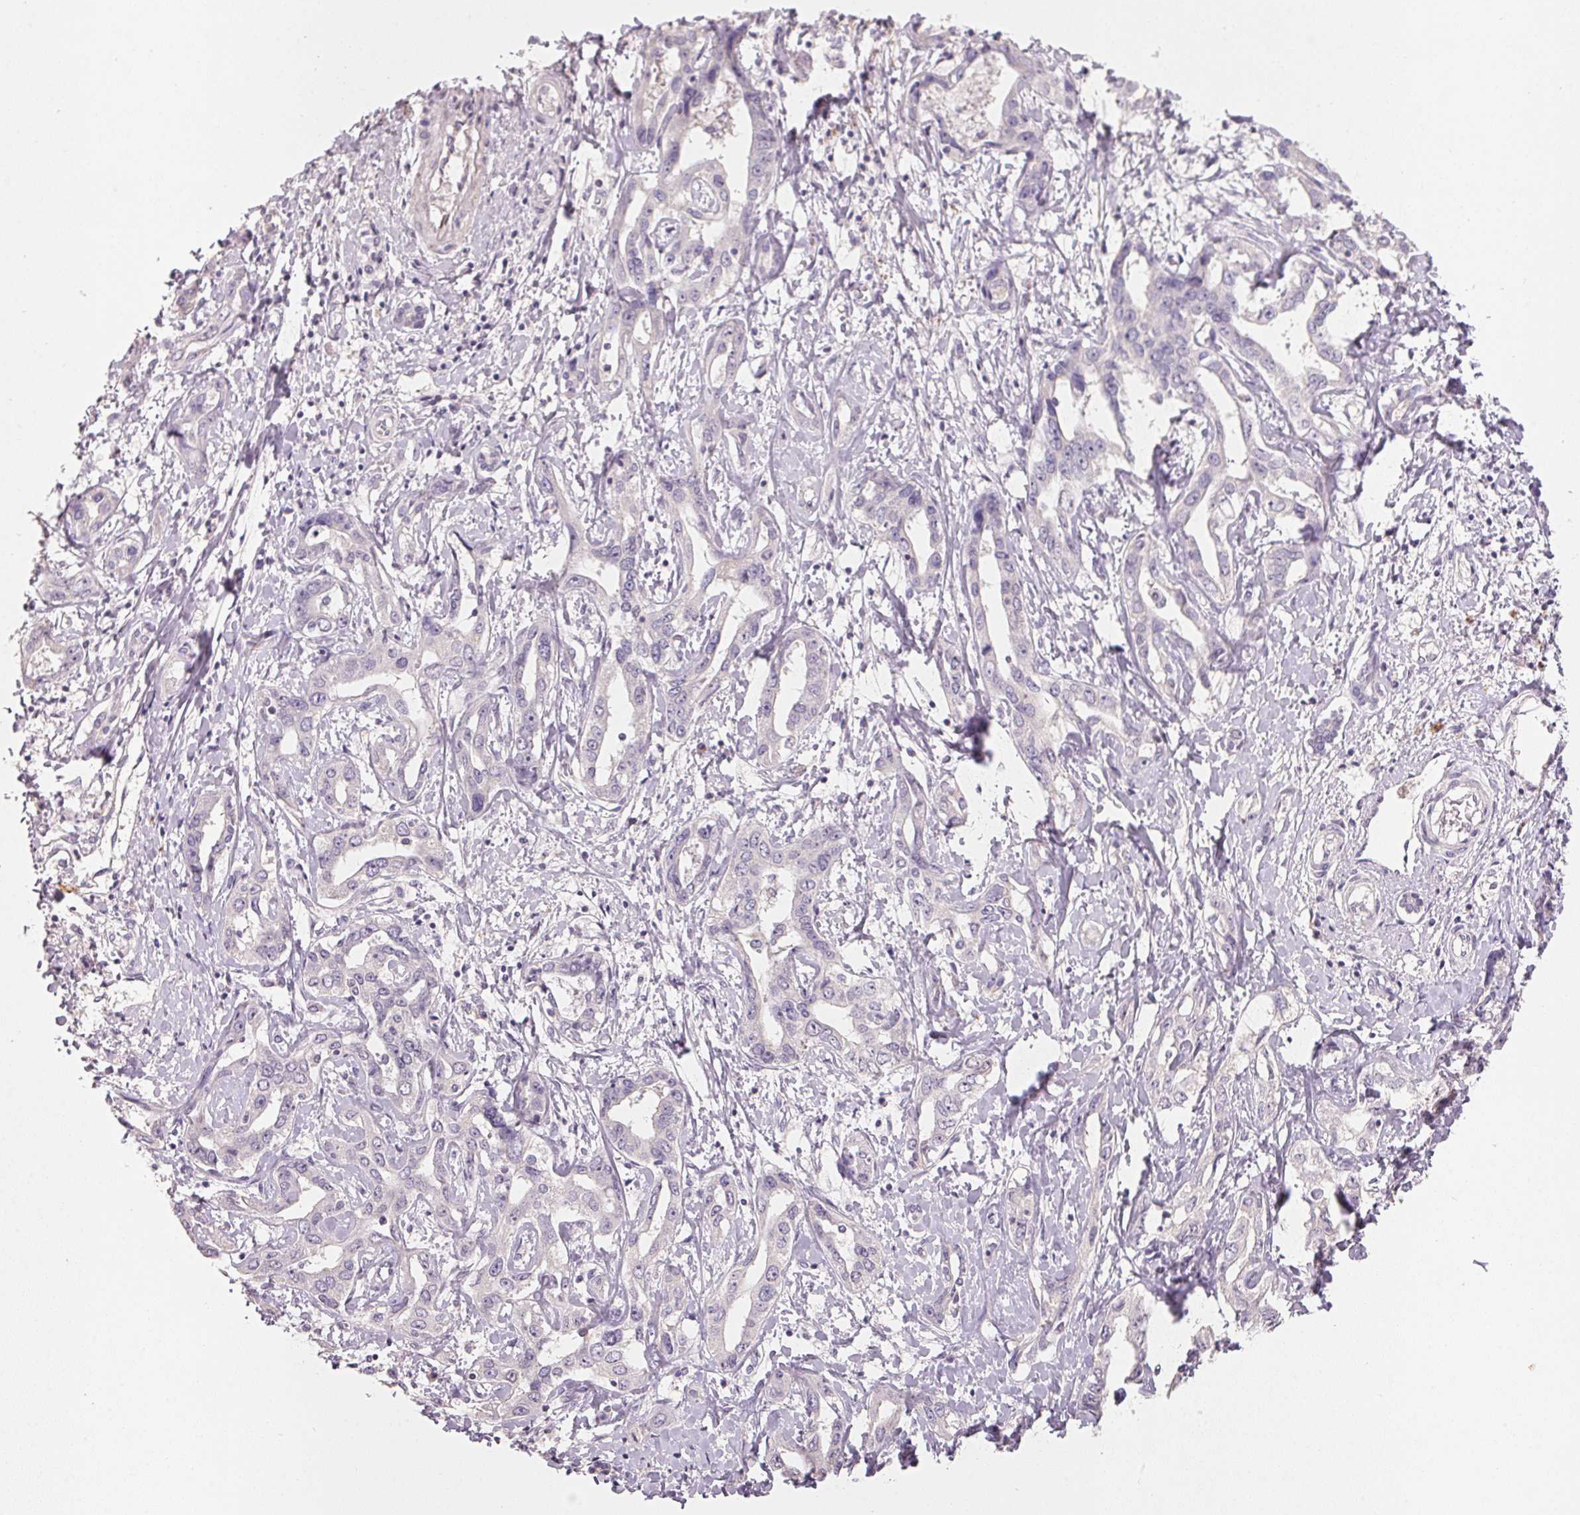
{"staining": {"intensity": "negative", "quantity": "none", "location": "none"}, "tissue": "liver cancer", "cell_type": "Tumor cells", "image_type": "cancer", "snomed": [{"axis": "morphology", "description": "Cholangiocarcinoma"}, {"axis": "topography", "description": "Liver"}], "caption": "High power microscopy micrograph of an immunohistochemistry image of liver cancer, revealing no significant positivity in tumor cells.", "gene": "CXCL5", "patient": {"sex": "male", "age": 59}}